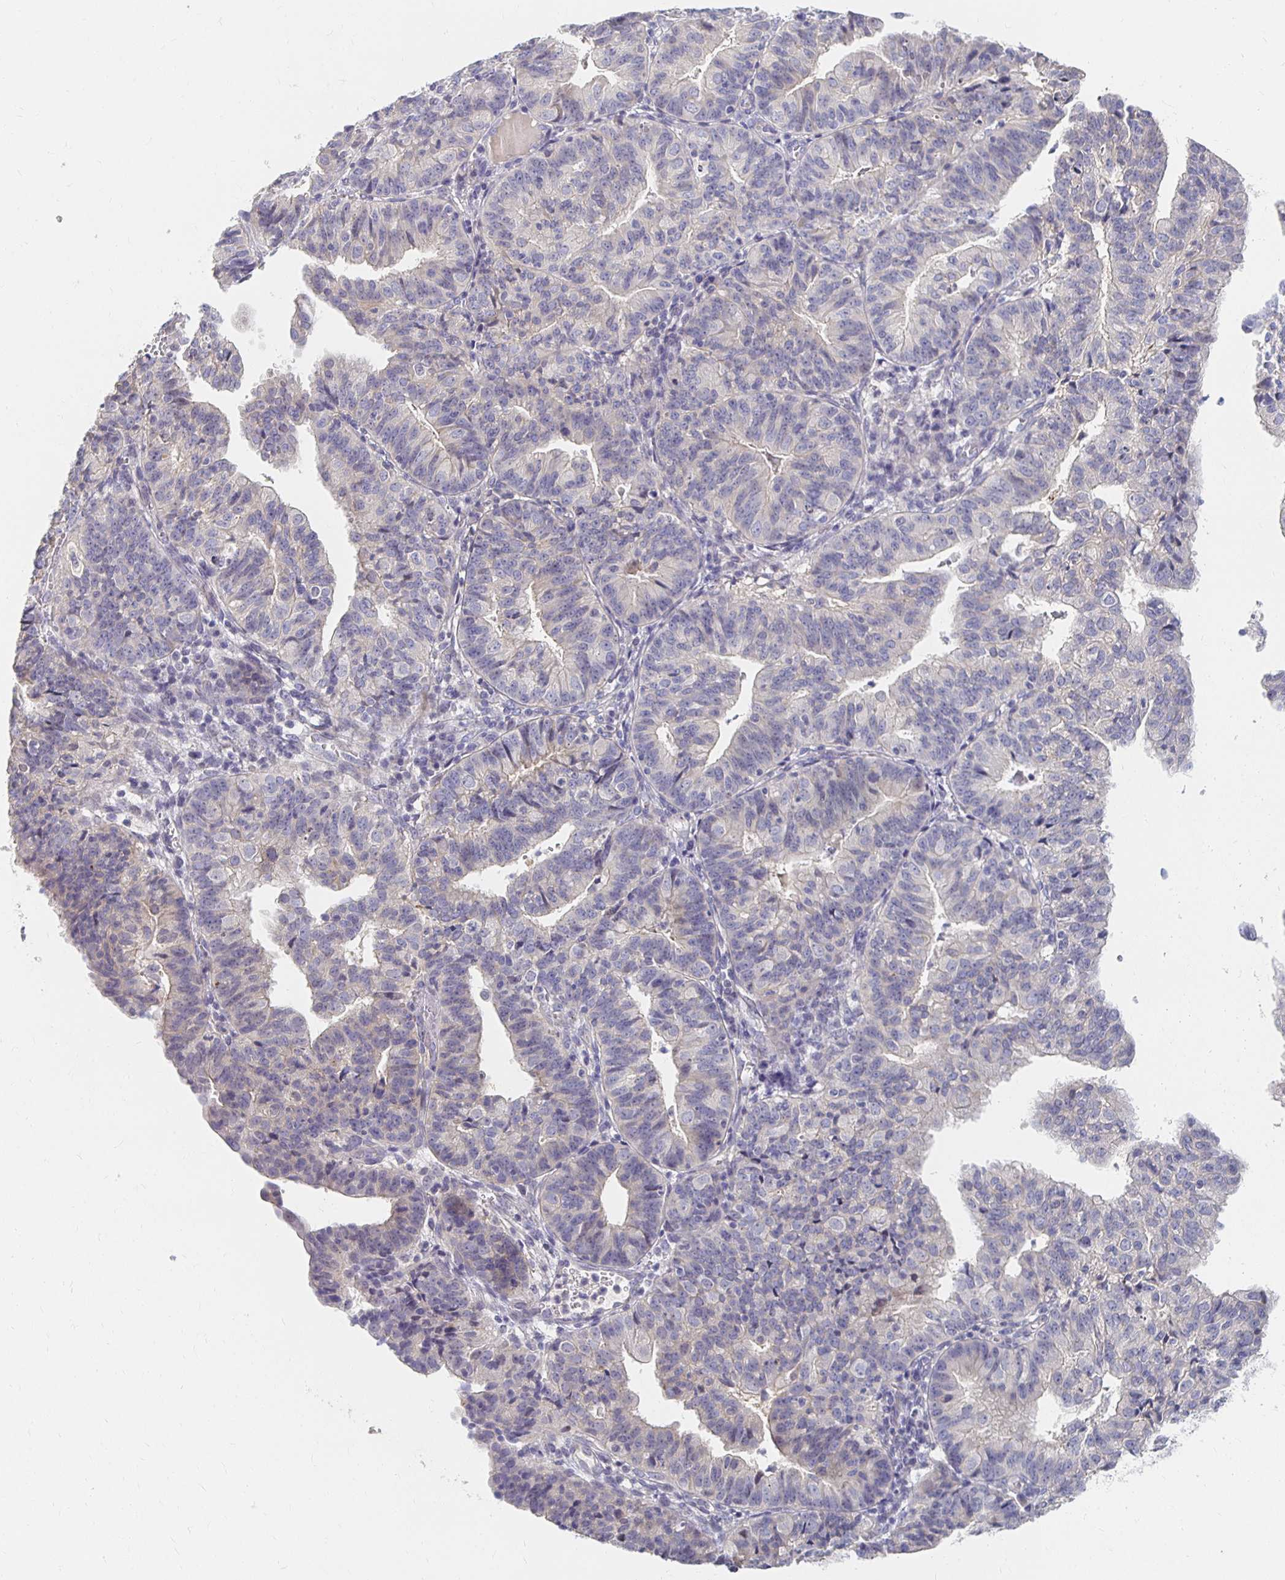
{"staining": {"intensity": "negative", "quantity": "none", "location": "none"}, "tissue": "endometrial cancer", "cell_type": "Tumor cells", "image_type": "cancer", "snomed": [{"axis": "morphology", "description": "Adenocarcinoma, NOS"}, {"axis": "topography", "description": "Endometrium"}], "caption": "Tumor cells show no significant expression in endometrial adenocarcinoma.", "gene": "FKRP", "patient": {"sex": "female", "age": 56}}